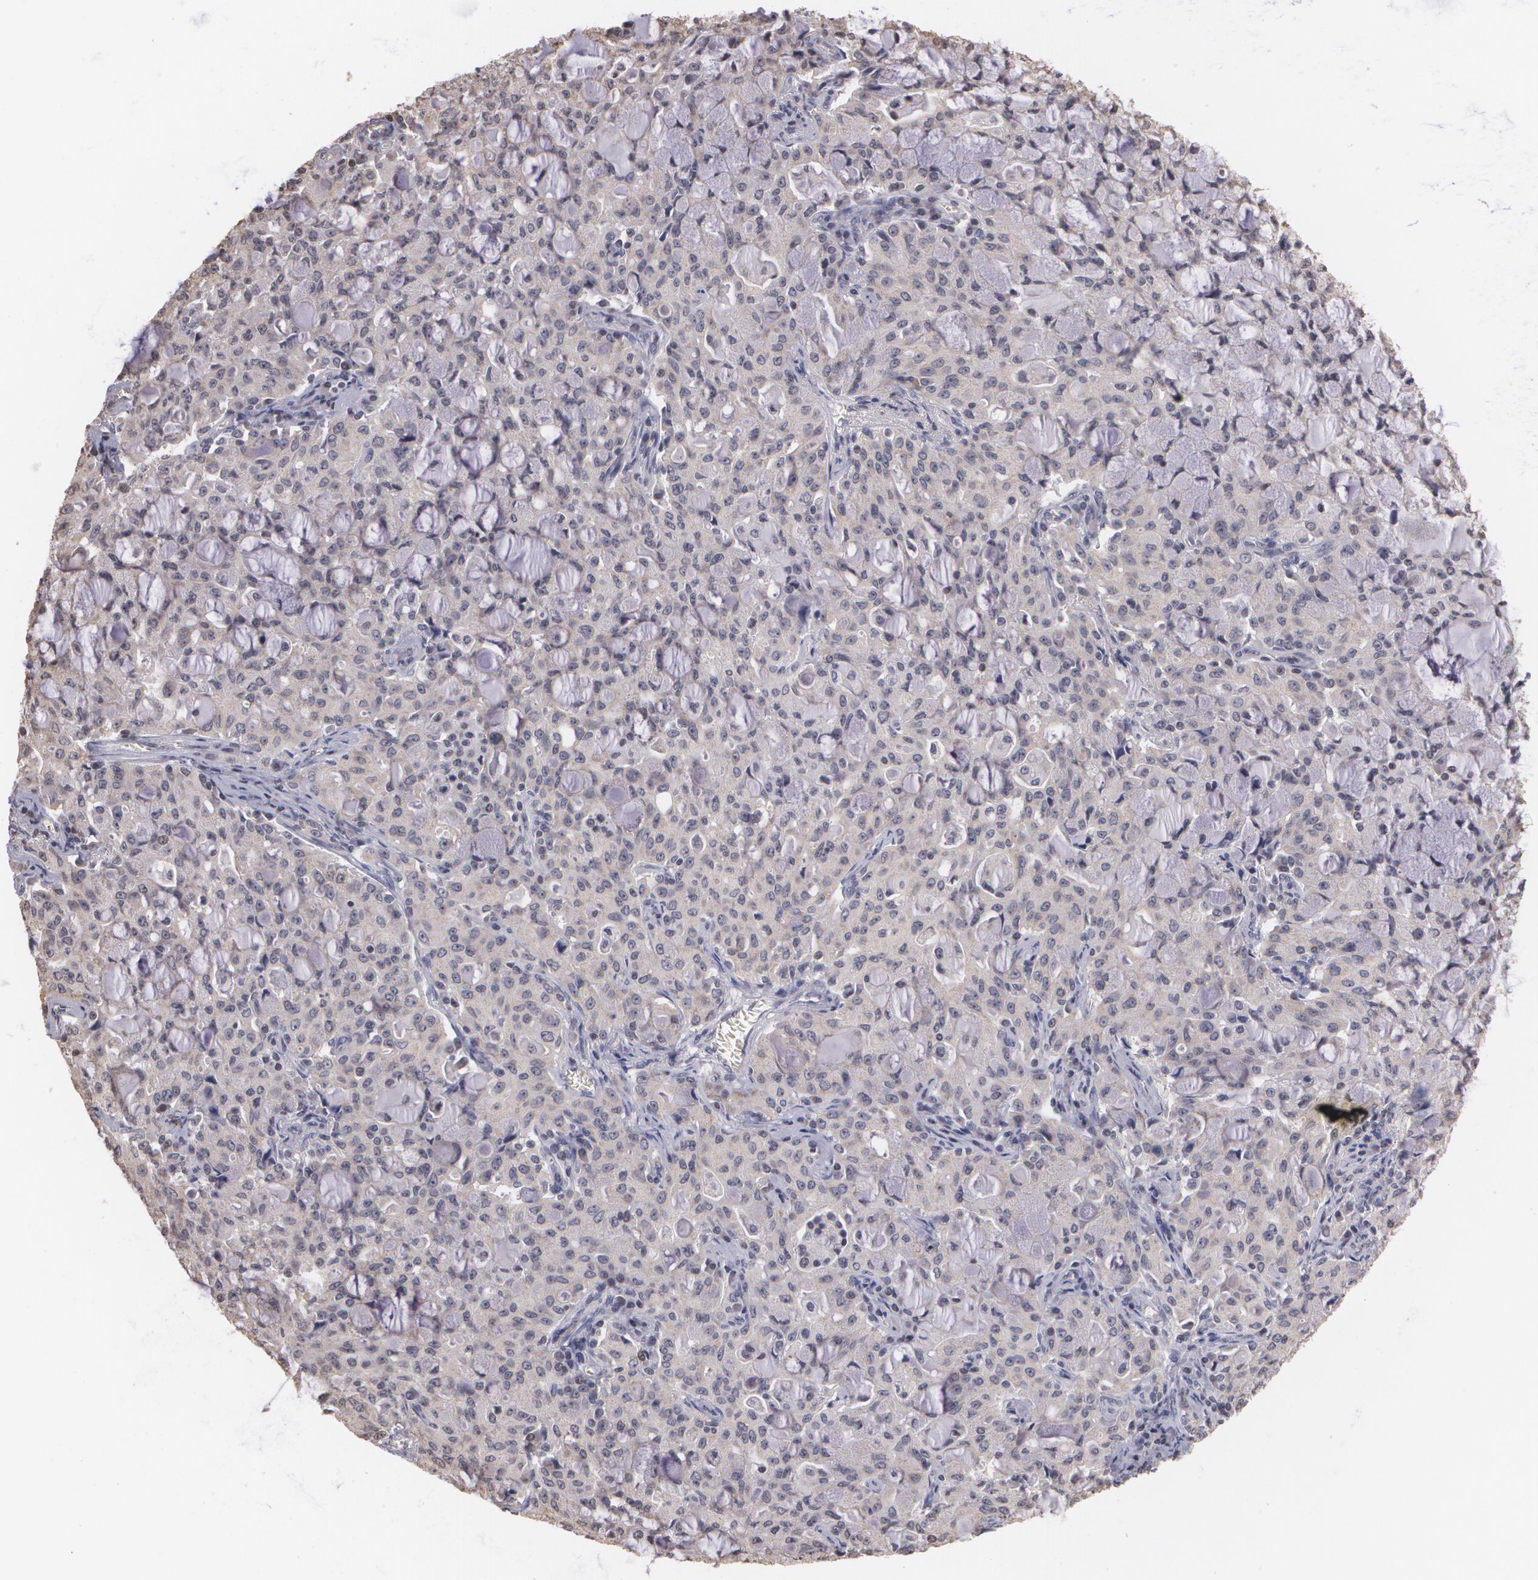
{"staining": {"intensity": "negative", "quantity": "none", "location": "none"}, "tissue": "lung cancer", "cell_type": "Tumor cells", "image_type": "cancer", "snomed": [{"axis": "morphology", "description": "Adenocarcinoma, NOS"}, {"axis": "topography", "description": "Lung"}], "caption": "Tumor cells show no significant protein positivity in lung cancer (adenocarcinoma). (DAB immunohistochemistry (IHC), high magnification).", "gene": "THRB", "patient": {"sex": "female", "age": 44}}